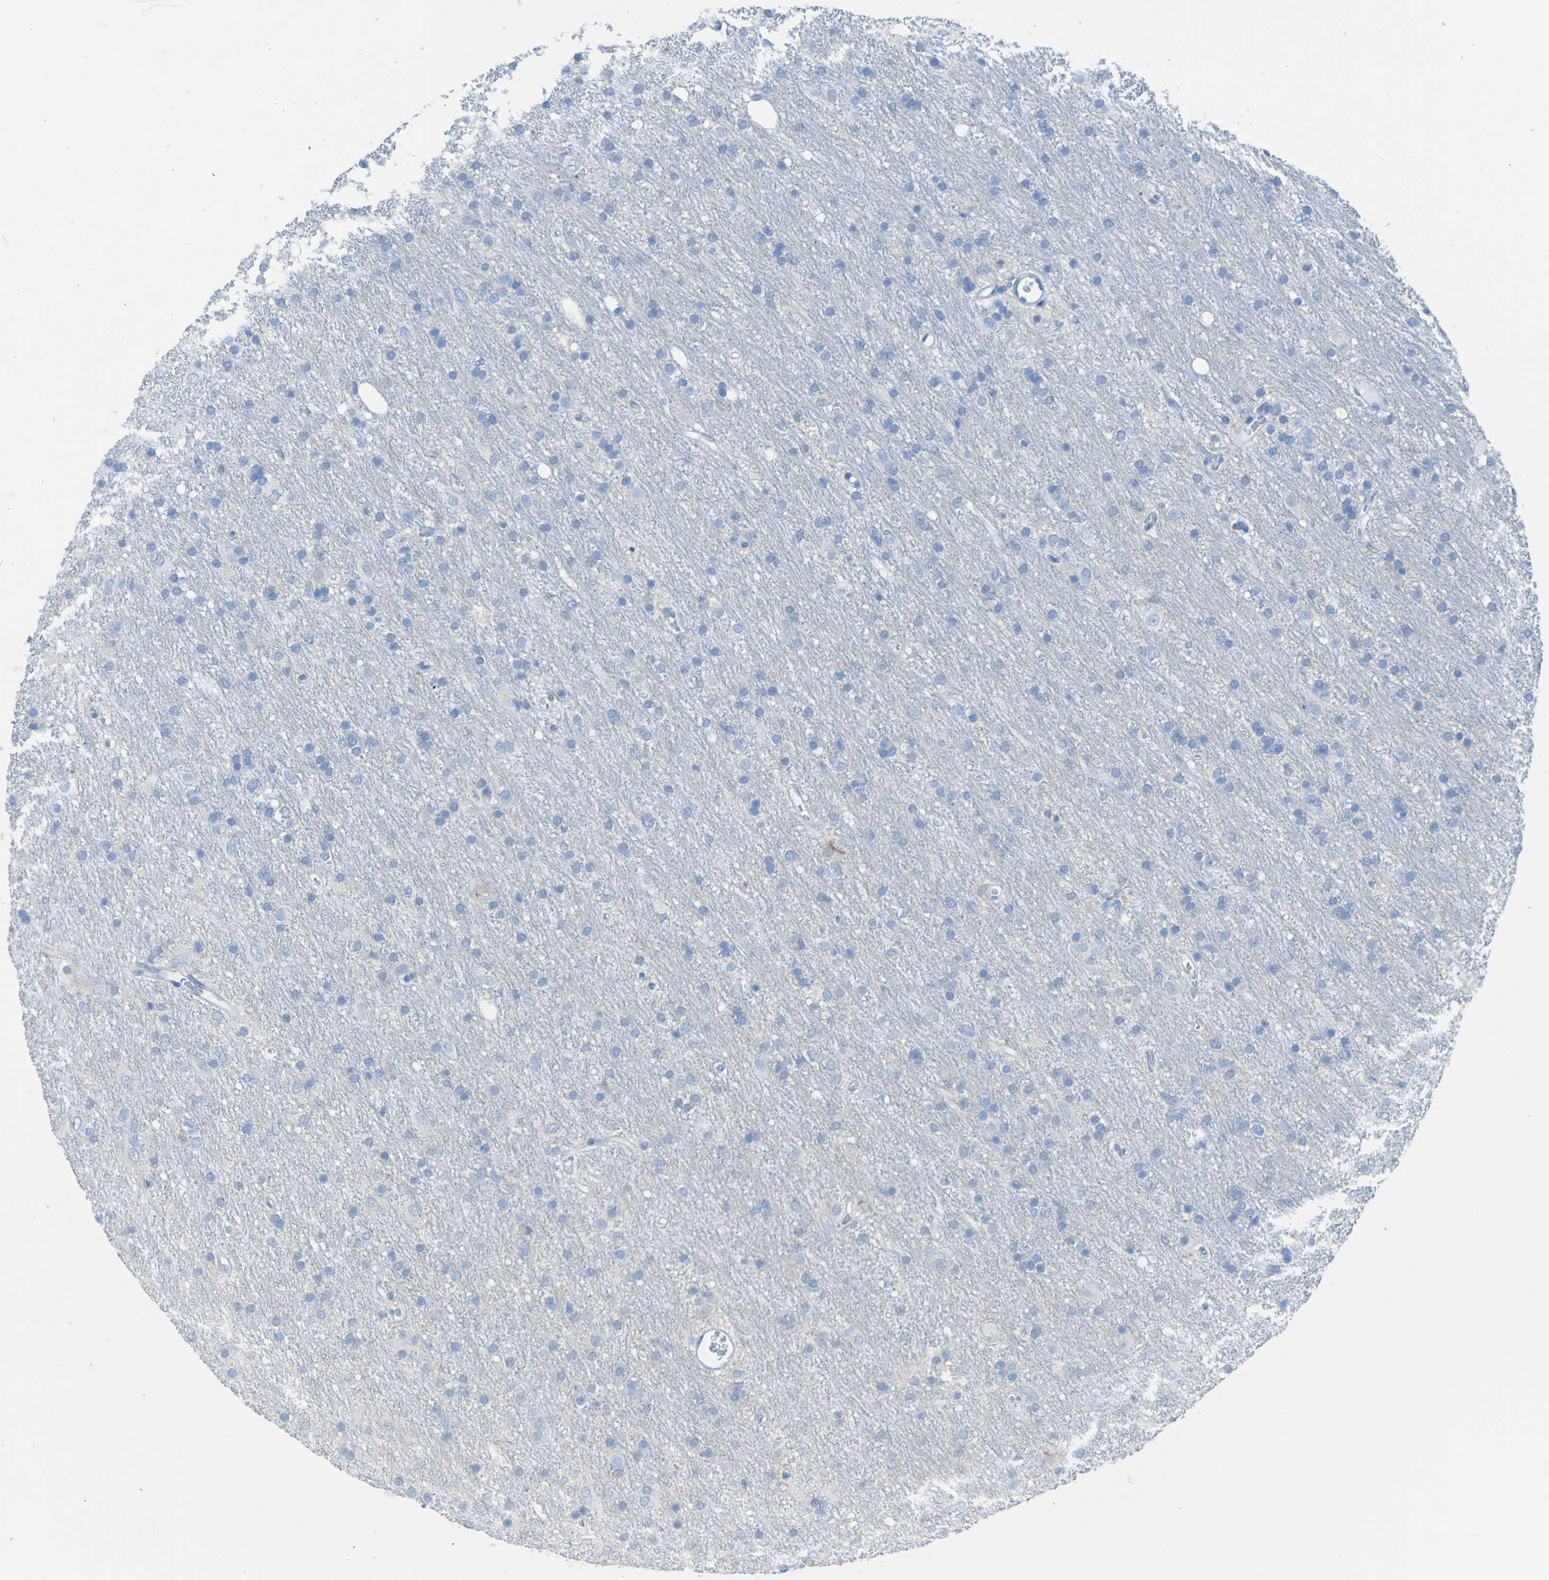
{"staining": {"intensity": "negative", "quantity": "none", "location": "none"}, "tissue": "glioma", "cell_type": "Tumor cells", "image_type": "cancer", "snomed": [{"axis": "morphology", "description": "Glioma, malignant, Low grade"}, {"axis": "topography", "description": "Brain"}], "caption": "Immunohistochemistry histopathology image of low-grade glioma (malignant) stained for a protein (brown), which displays no positivity in tumor cells. Nuclei are stained in blue.", "gene": "ACMSD", "patient": {"sex": "male", "age": 77}}